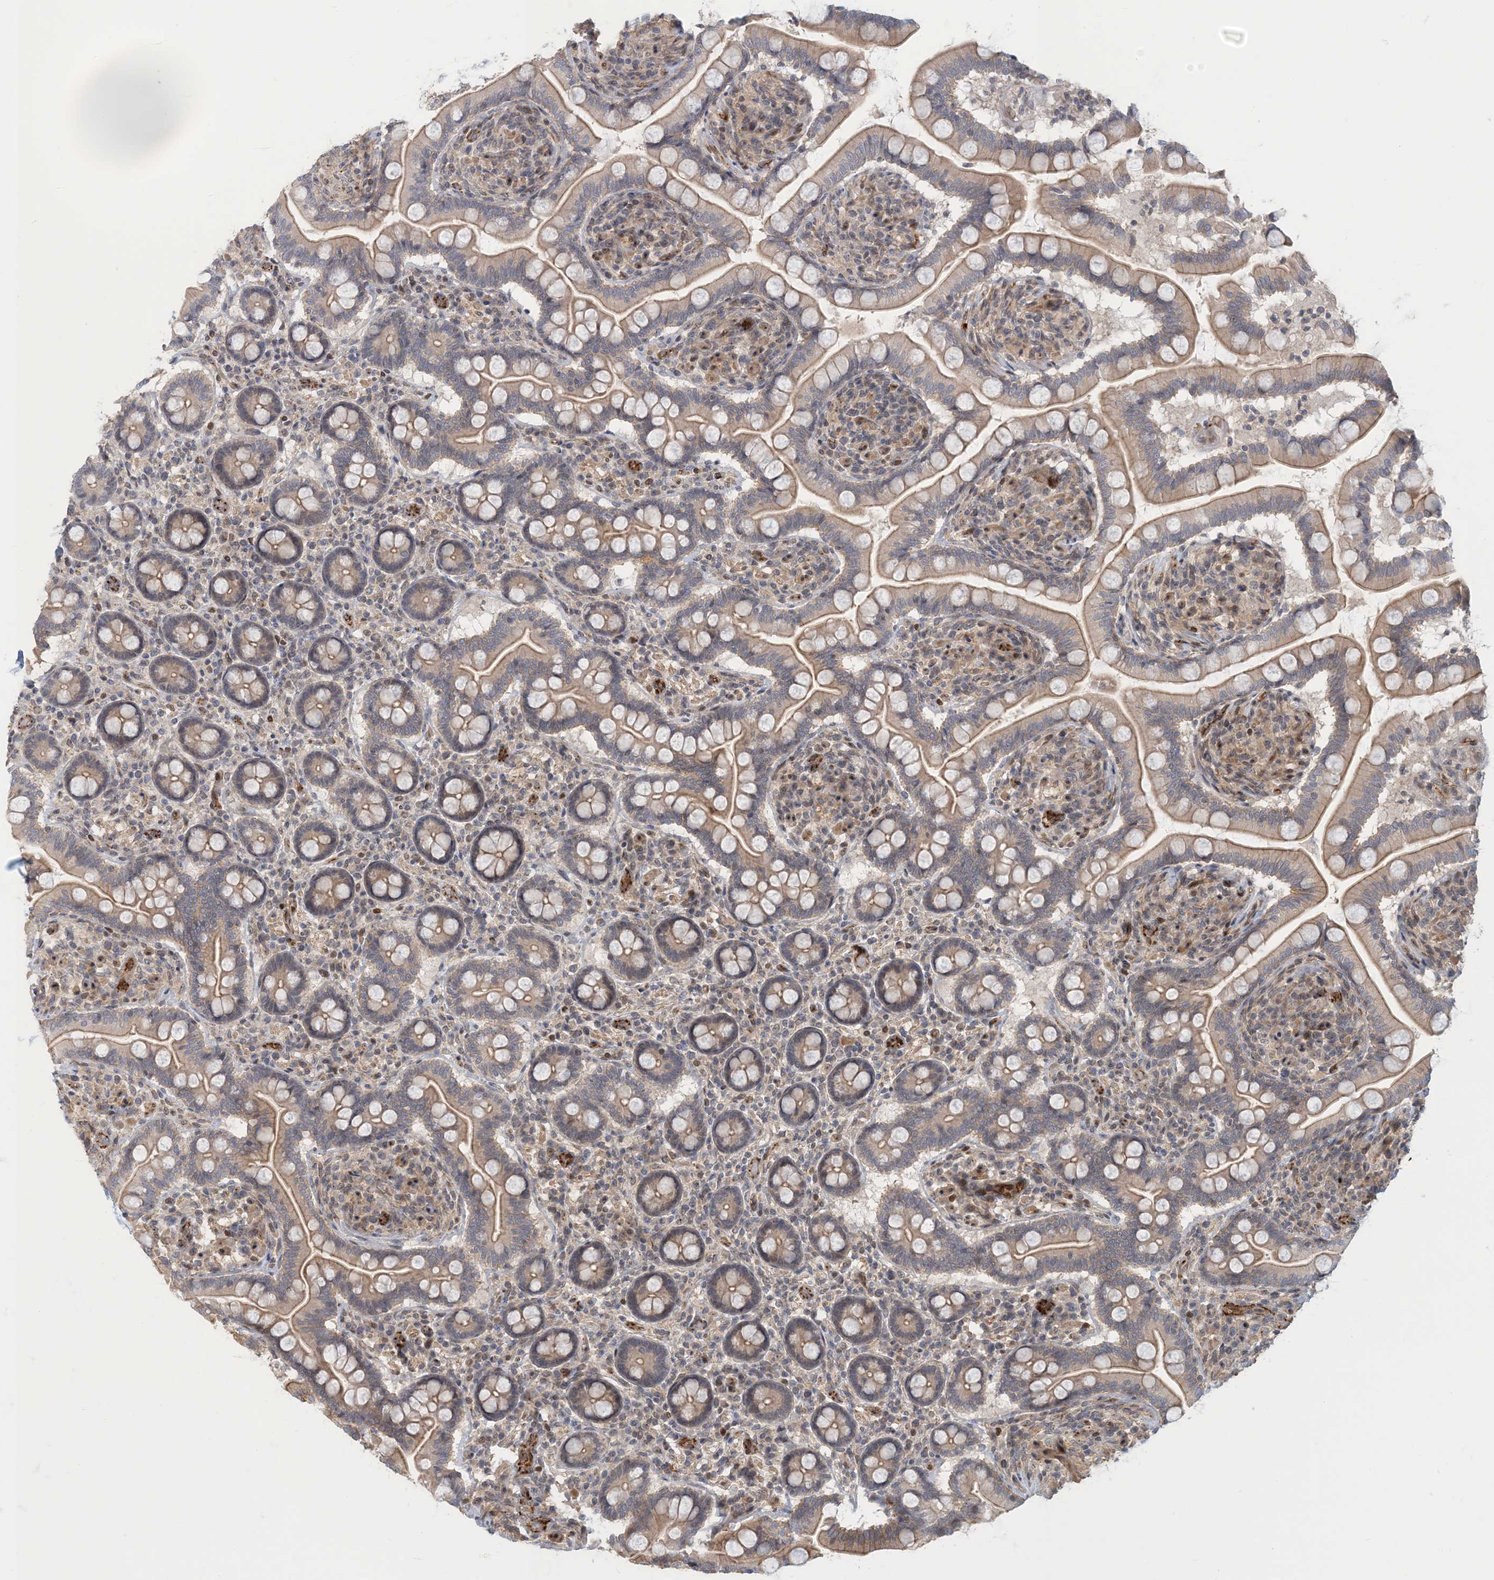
{"staining": {"intensity": "weak", "quantity": "25%-75%", "location": "cytoplasmic/membranous"}, "tissue": "small intestine", "cell_type": "Glandular cells", "image_type": "normal", "snomed": [{"axis": "morphology", "description": "Normal tissue, NOS"}, {"axis": "topography", "description": "Small intestine"}], "caption": "High-magnification brightfield microscopy of benign small intestine stained with DAB (brown) and counterstained with hematoxylin (blue). glandular cells exhibit weak cytoplasmic/membranous positivity is appreciated in about25%-75% of cells.", "gene": "MAPKBP1", "patient": {"sex": "female", "age": 64}}